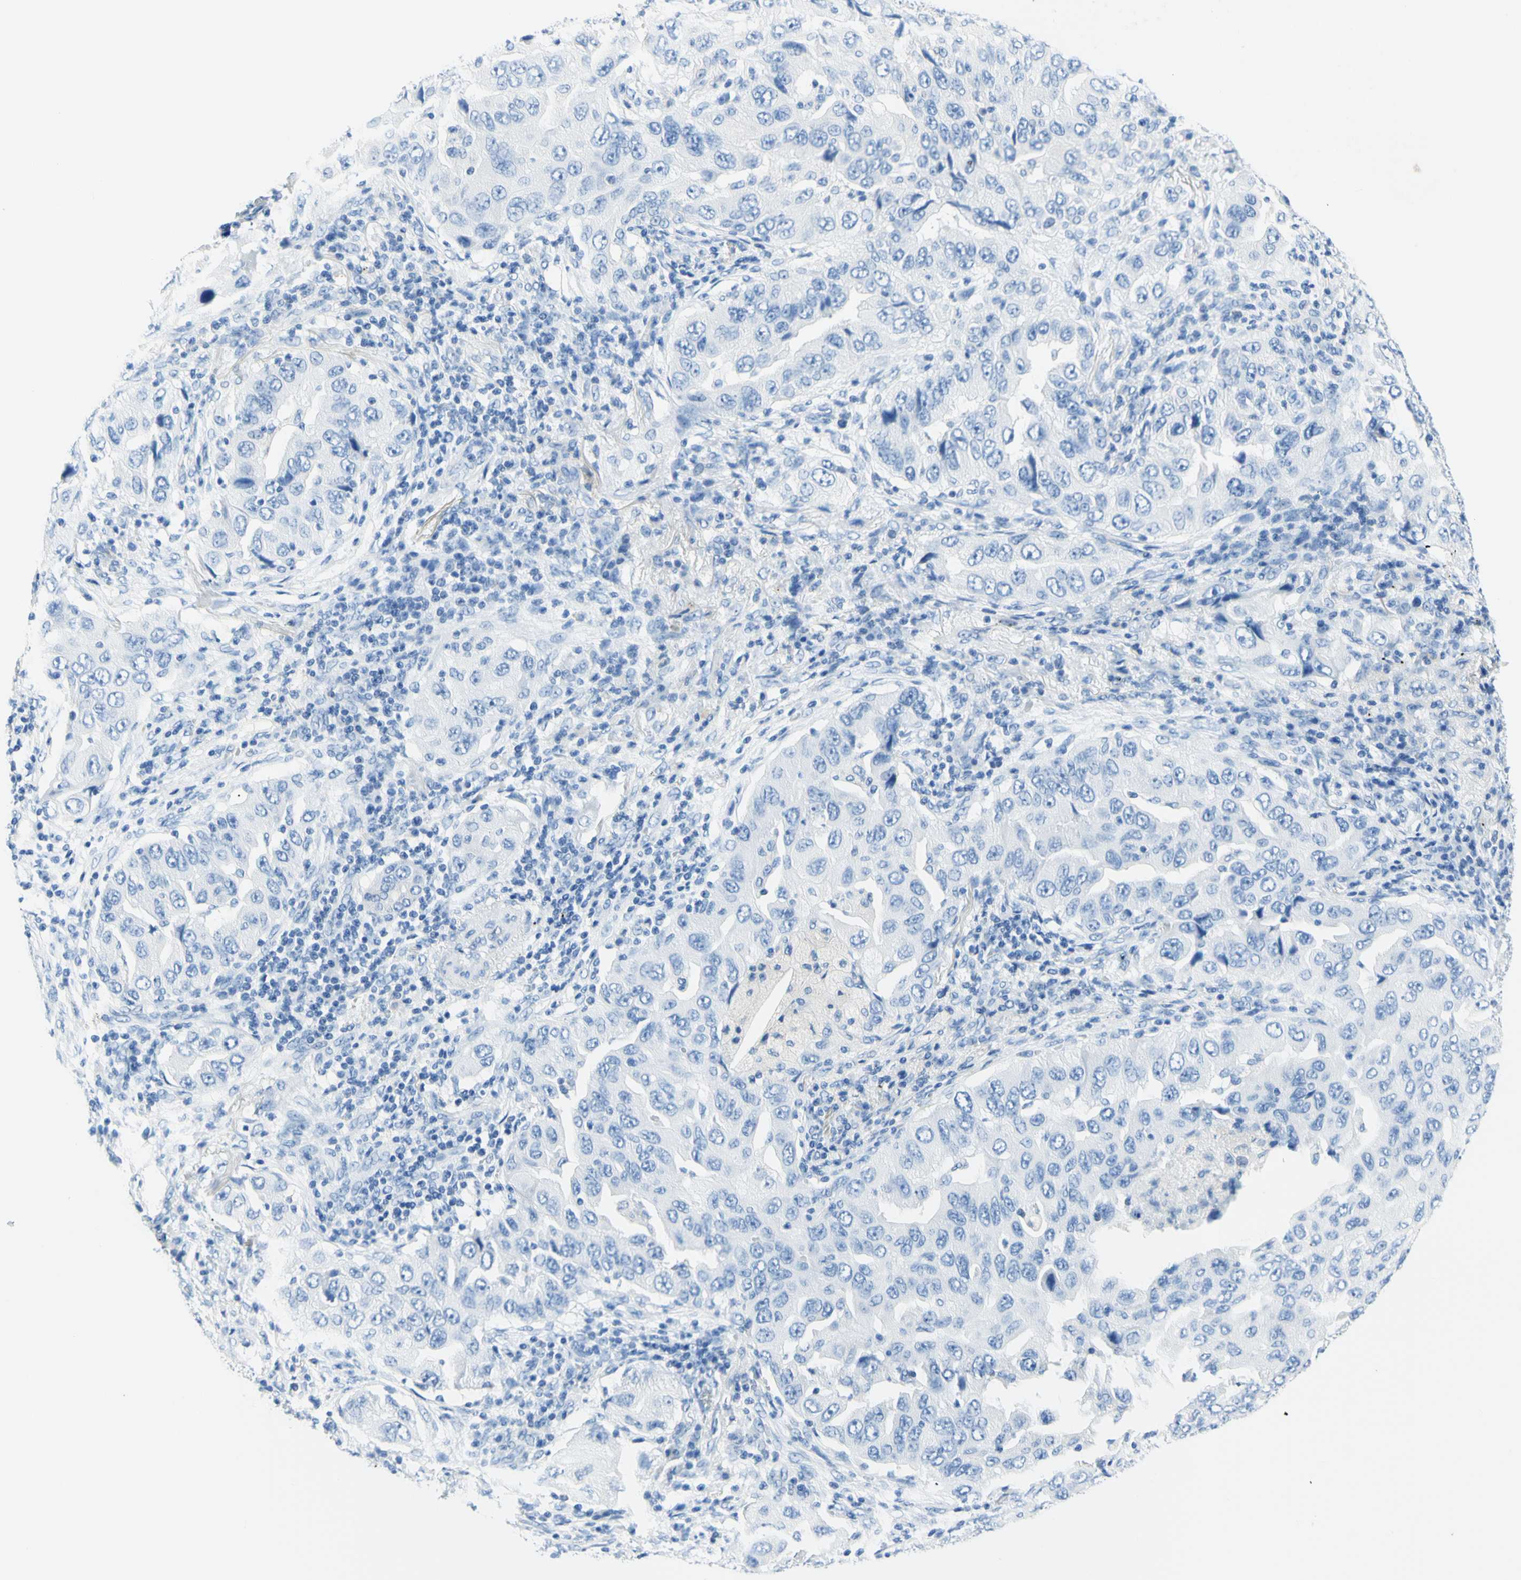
{"staining": {"intensity": "negative", "quantity": "none", "location": "none"}, "tissue": "lung cancer", "cell_type": "Tumor cells", "image_type": "cancer", "snomed": [{"axis": "morphology", "description": "Adenocarcinoma, NOS"}, {"axis": "topography", "description": "Lung"}], "caption": "This is an IHC micrograph of lung adenocarcinoma. There is no staining in tumor cells.", "gene": "HPCA", "patient": {"sex": "female", "age": 65}}